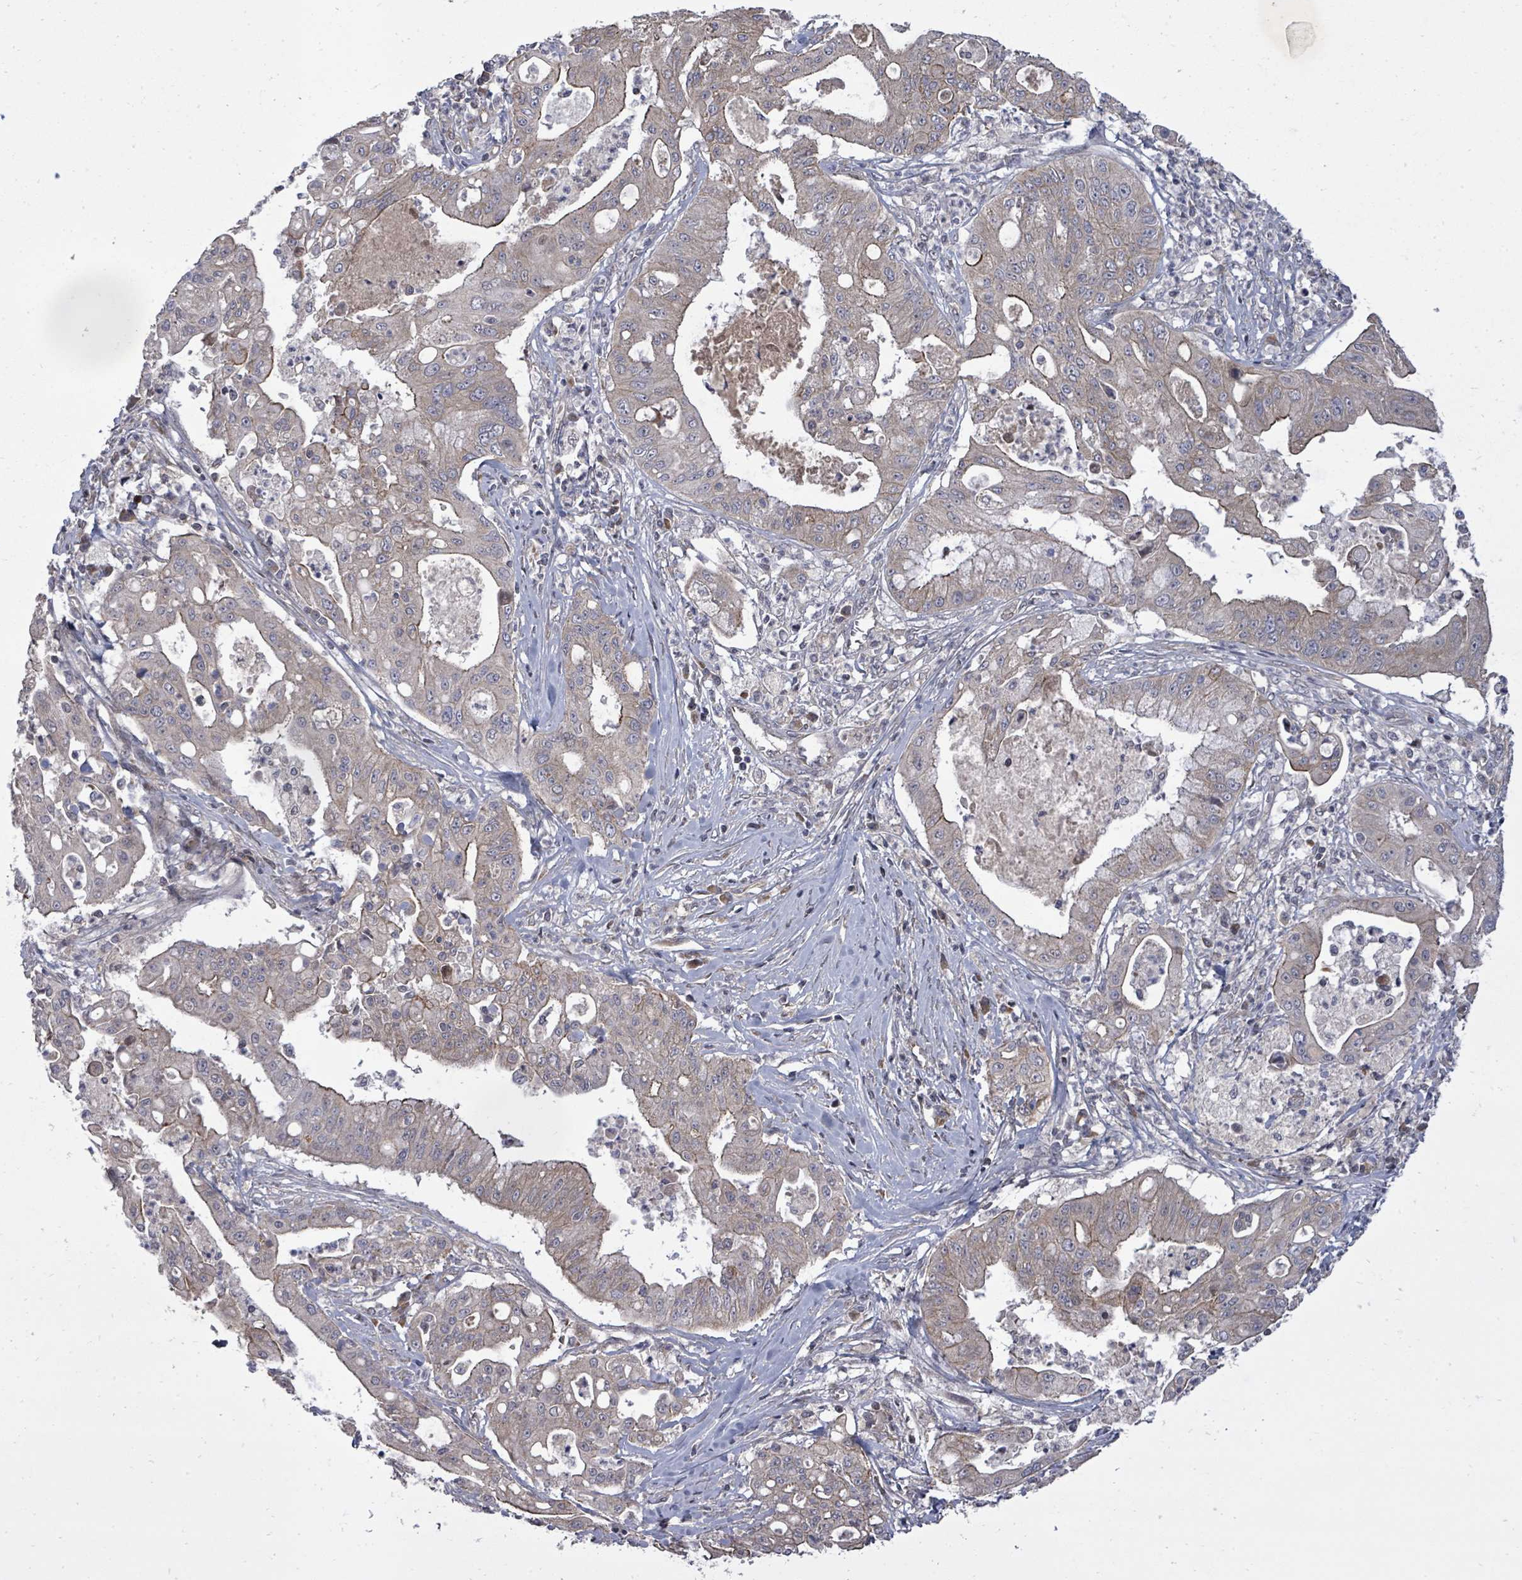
{"staining": {"intensity": "weak", "quantity": "25%-75%", "location": "cytoplasmic/membranous"}, "tissue": "ovarian cancer", "cell_type": "Tumor cells", "image_type": "cancer", "snomed": [{"axis": "morphology", "description": "Cystadenocarcinoma, mucinous, NOS"}, {"axis": "topography", "description": "Ovary"}], "caption": "Ovarian cancer (mucinous cystadenocarcinoma) stained with DAB (3,3'-diaminobenzidine) immunohistochemistry (IHC) displays low levels of weak cytoplasmic/membranous expression in approximately 25%-75% of tumor cells.", "gene": "KRTAP27-1", "patient": {"sex": "female", "age": 70}}